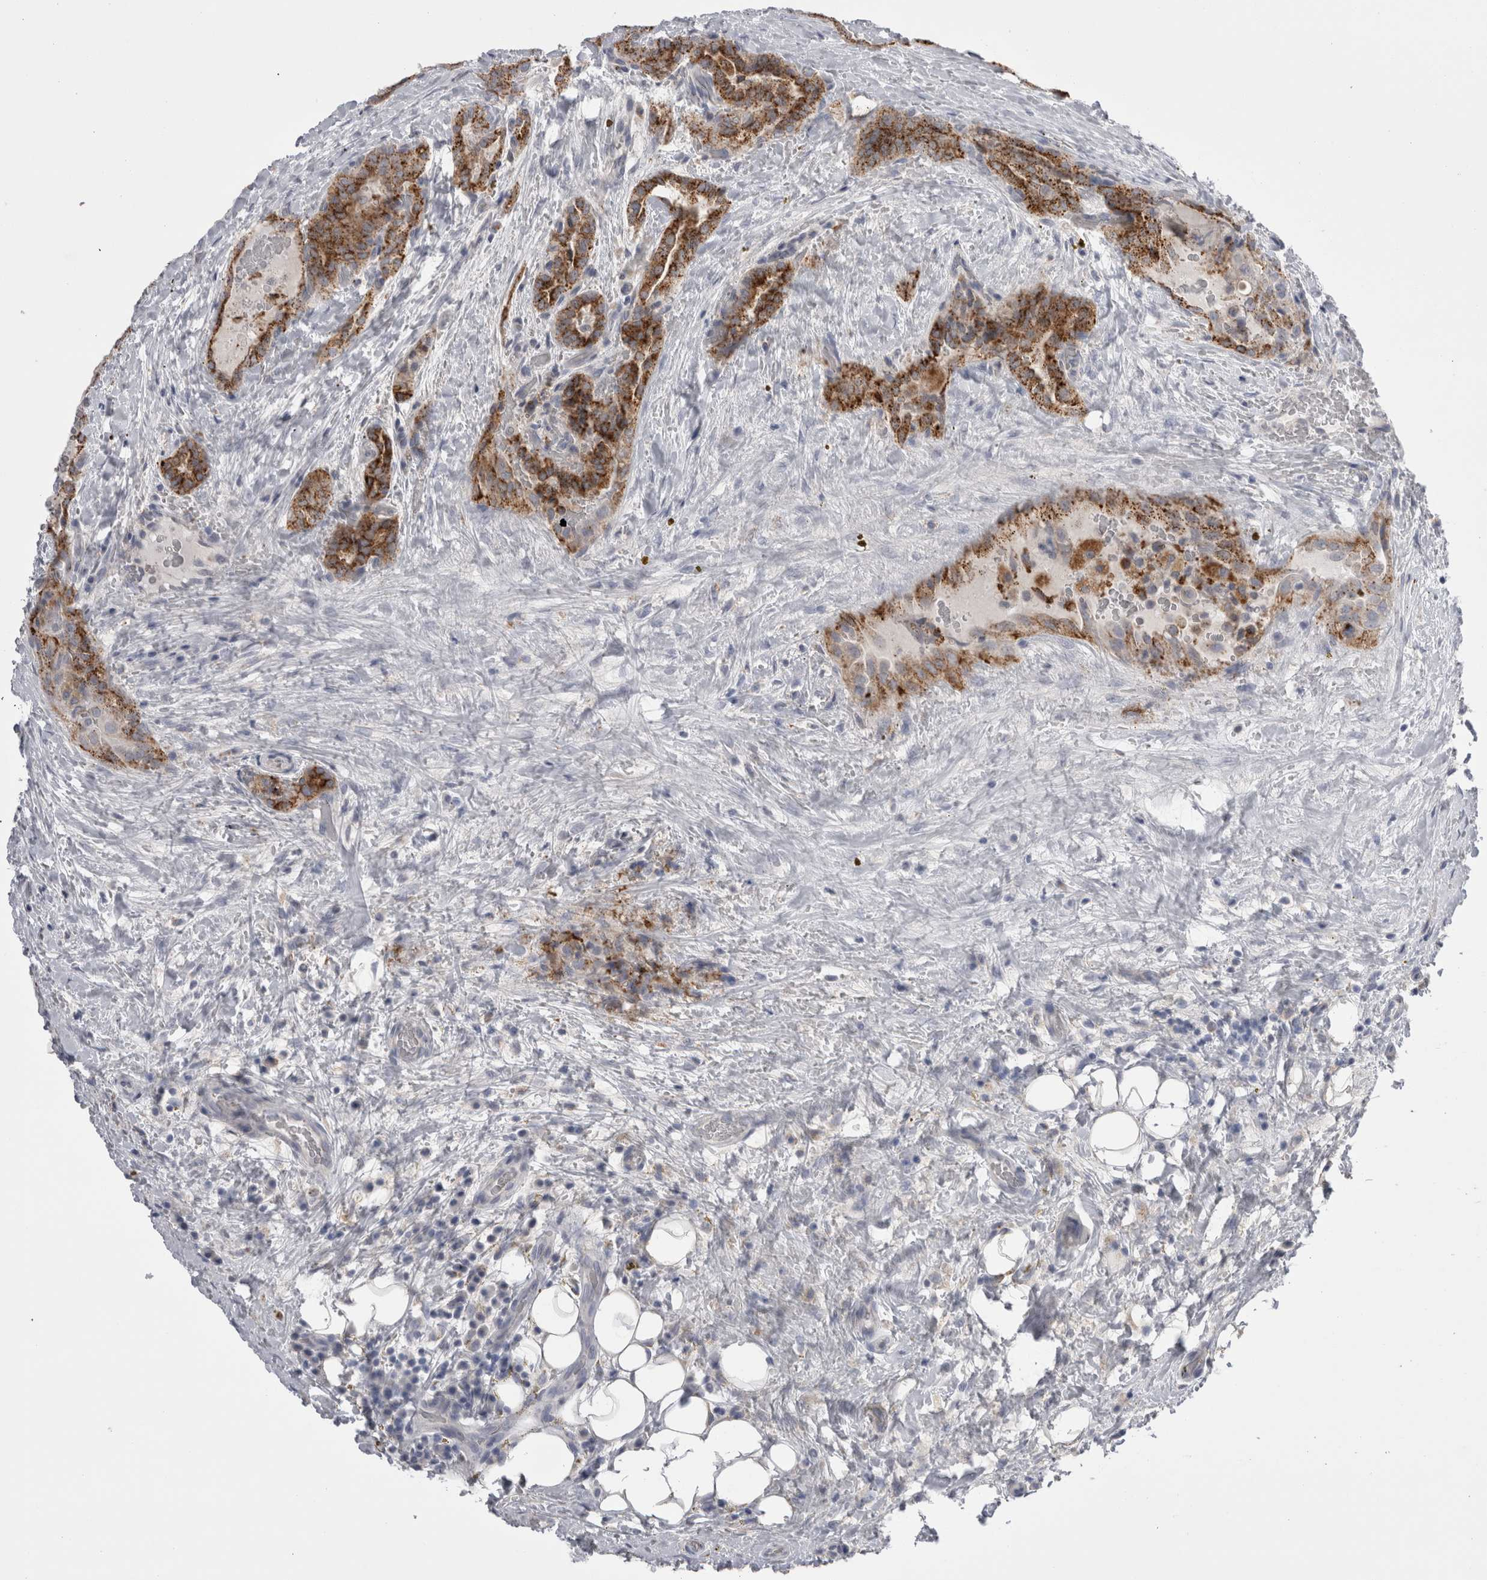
{"staining": {"intensity": "moderate", "quantity": ">75%", "location": "cytoplasmic/membranous"}, "tissue": "thyroid cancer", "cell_type": "Tumor cells", "image_type": "cancer", "snomed": [{"axis": "morphology", "description": "Papillary adenocarcinoma, NOS"}, {"axis": "topography", "description": "Thyroid gland"}], "caption": "Immunohistochemistry (IHC) of thyroid cancer exhibits medium levels of moderate cytoplasmic/membranous staining in about >75% of tumor cells.", "gene": "EPDR1", "patient": {"sex": "male", "age": 77}}